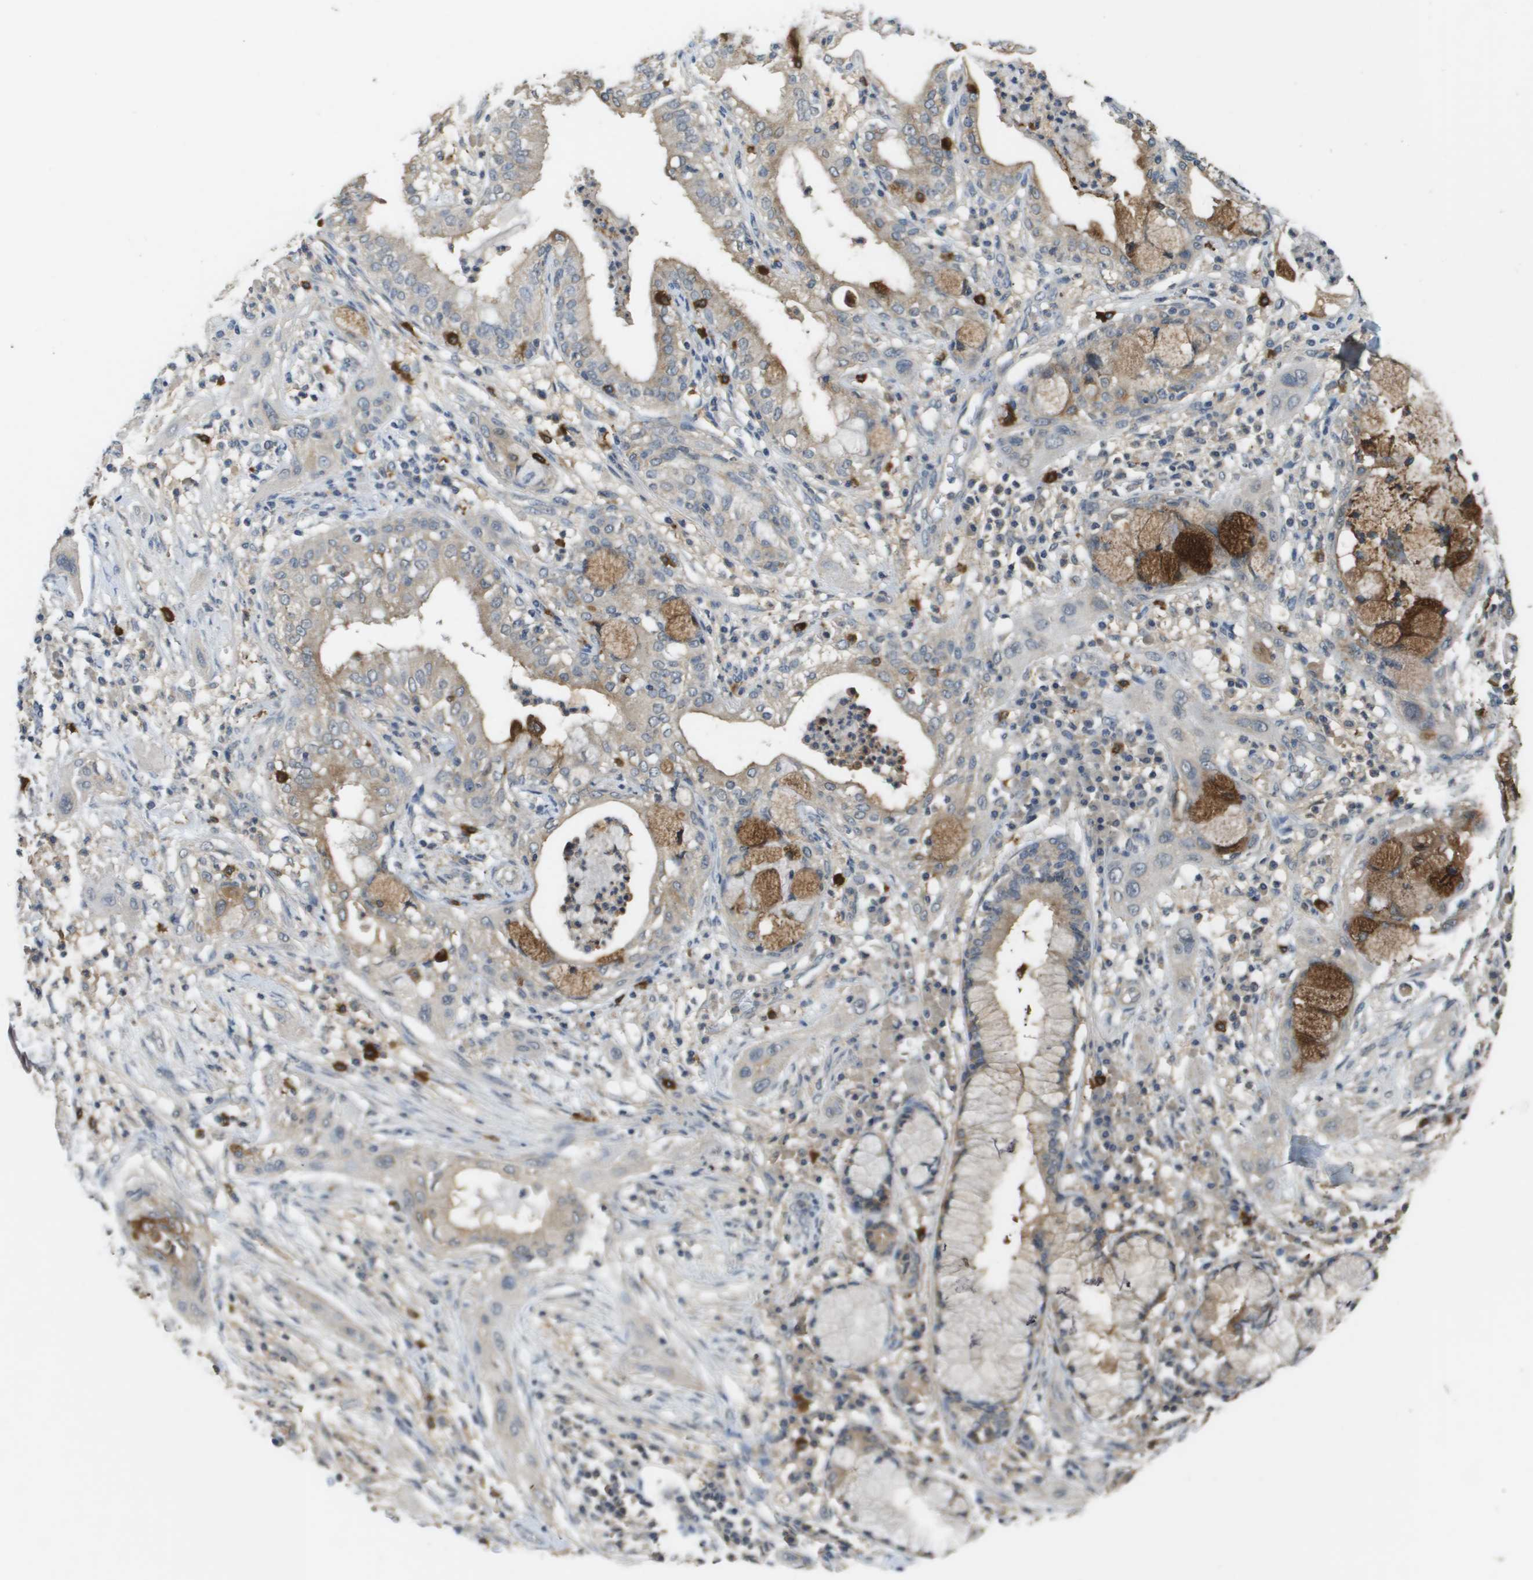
{"staining": {"intensity": "weak", "quantity": ">75%", "location": "cytoplasmic/membranous"}, "tissue": "lung cancer", "cell_type": "Tumor cells", "image_type": "cancer", "snomed": [{"axis": "morphology", "description": "Squamous cell carcinoma, NOS"}, {"axis": "topography", "description": "Lung"}], "caption": "This photomicrograph displays IHC staining of squamous cell carcinoma (lung), with low weak cytoplasmic/membranous expression in about >75% of tumor cells.", "gene": "RAB27B", "patient": {"sex": "female", "age": 47}}